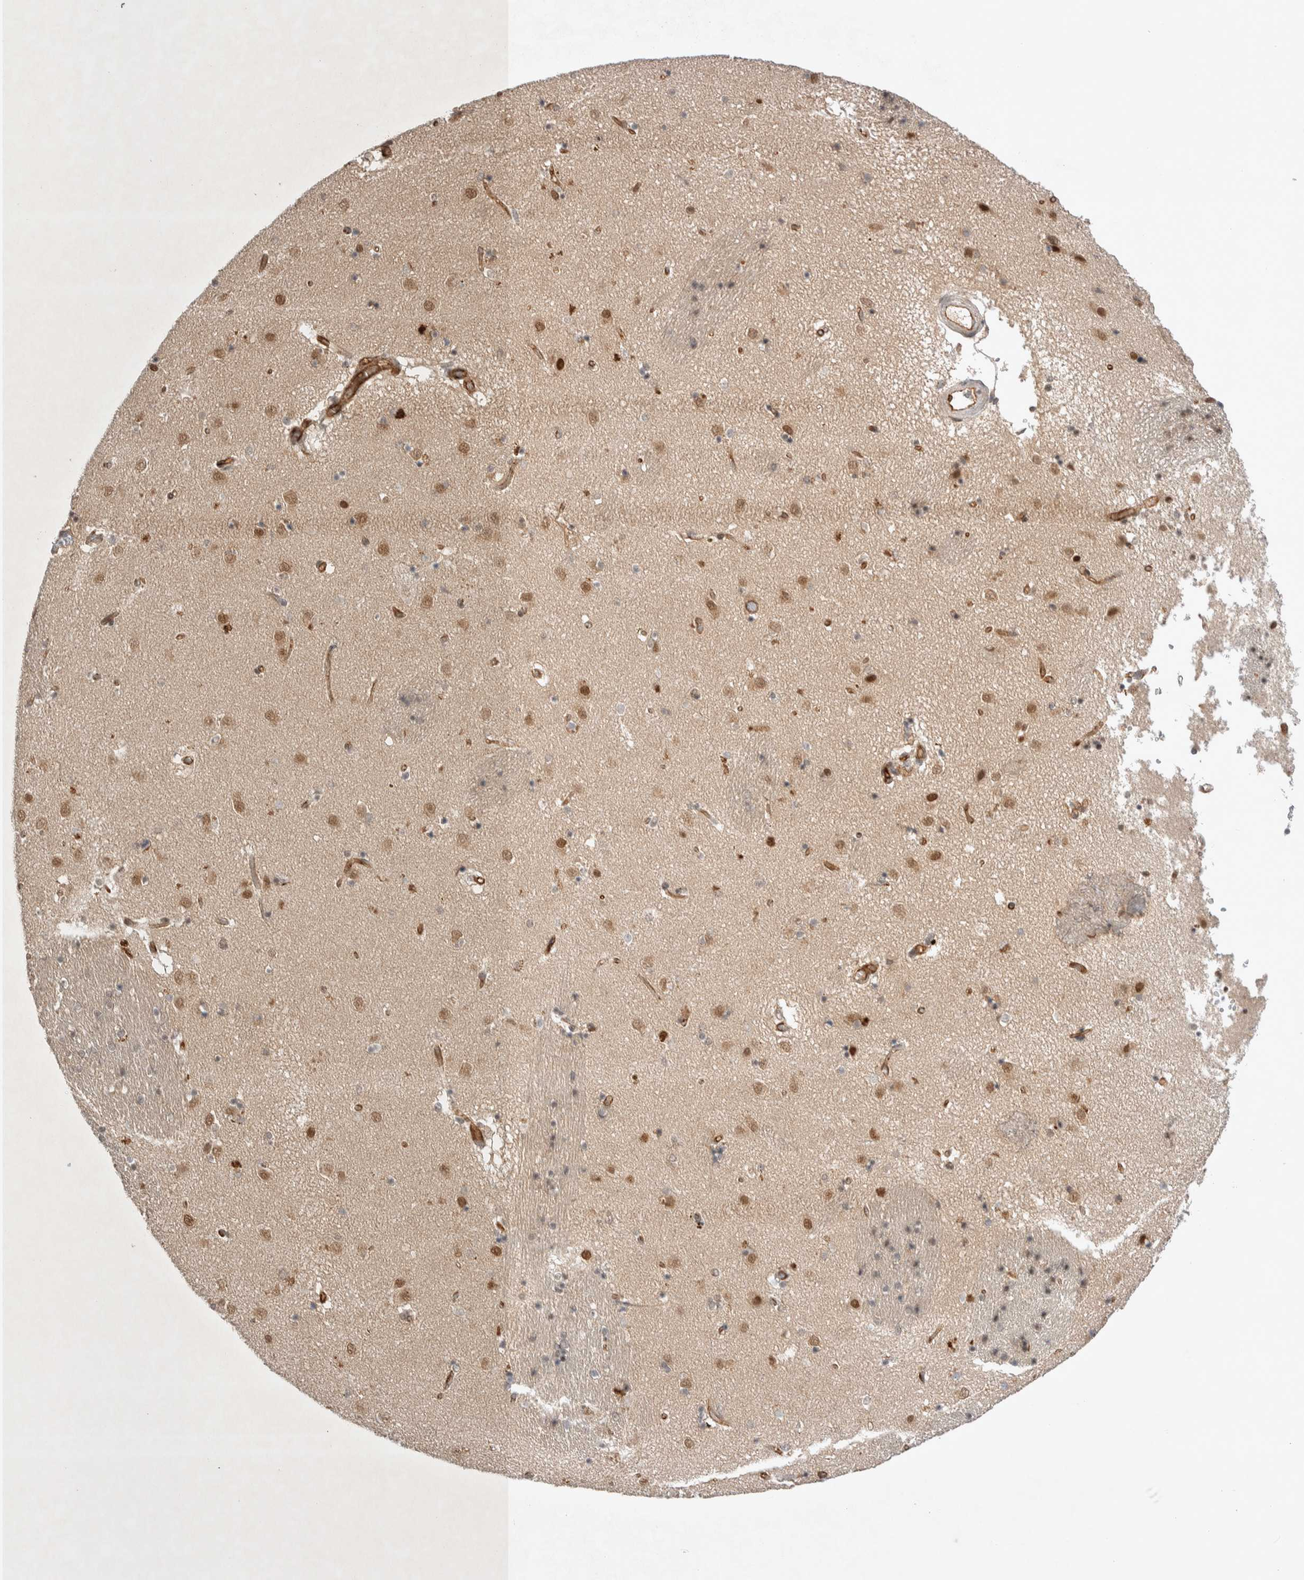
{"staining": {"intensity": "moderate", "quantity": "25%-75%", "location": "cytoplasmic/membranous,nuclear"}, "tissue": "caudate", "cell_type": "Glial cells", "image_type": "normal", "snomed": [{"axis": "morphology", "description": "Normal tissue, NOS"}, {"axis": "topography", "description": "Lateral ventricle wall"}], "caption": "A histopathology image of human caudate stained for a protein reveals moderate cytoplasmic/membranous,nuclear brown staining in glial cells.", "gene": "ZNF704", "patient": {"sex": "male", "age": 70}}